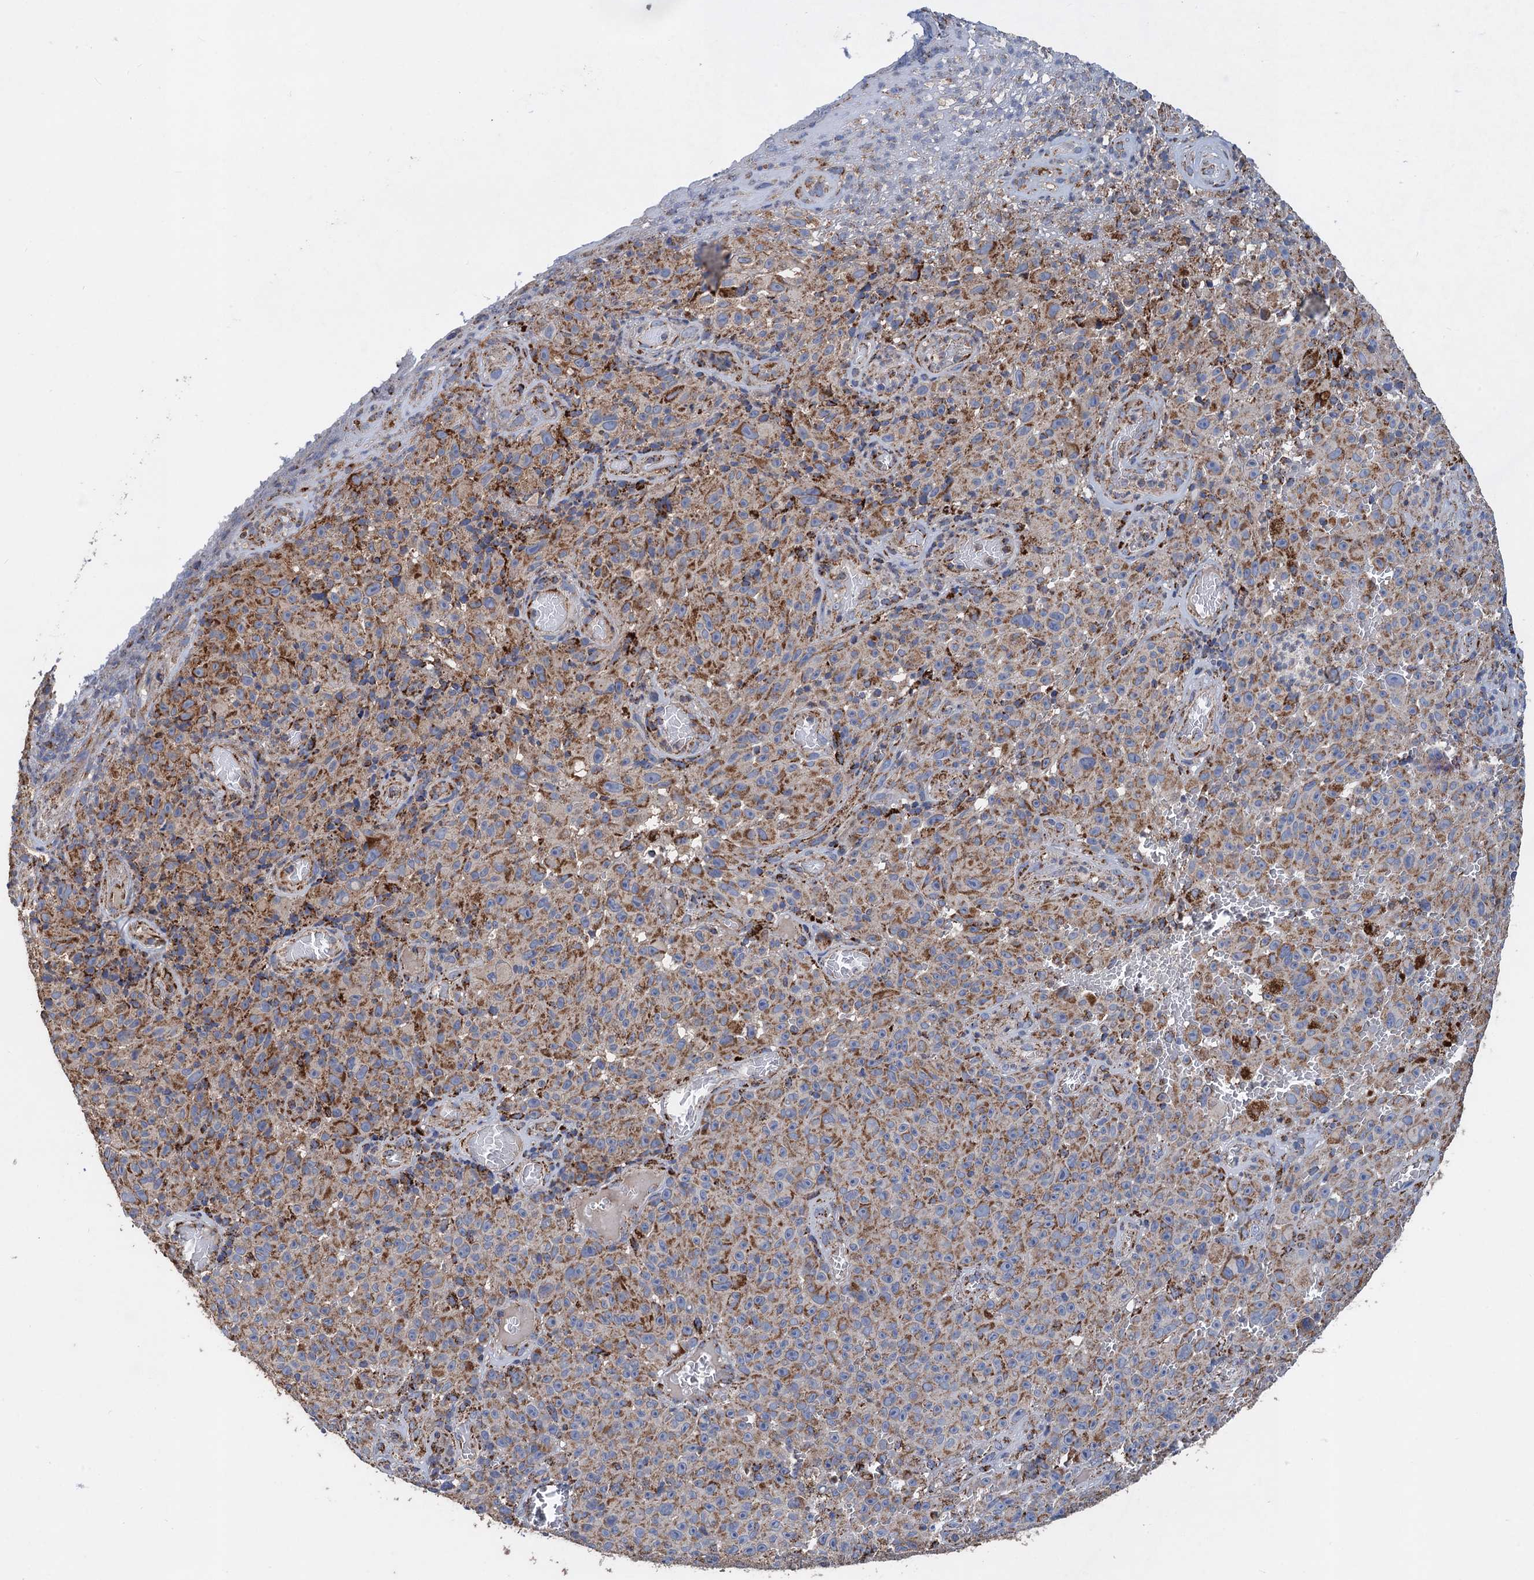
{"staining": {"intensity": "moderate", "quantity": ">75%", "location": "cytoplasmic/membranous"}, "tissue": "melanoma", "cell_type": "Tumor cells", "image_type": "cancer", "snomed": [{"axis": "morphology", "description": "Malignant melanoma, NOS"}, {"axis": "topography", "description": "Skin"}], "caption": "Melanoma tissue displays moderate cytoplasmic/membranous staining in about >75% of tumor cells", "gene": "DGLUCY", "patient": {"sex": "female", "age": 82}}